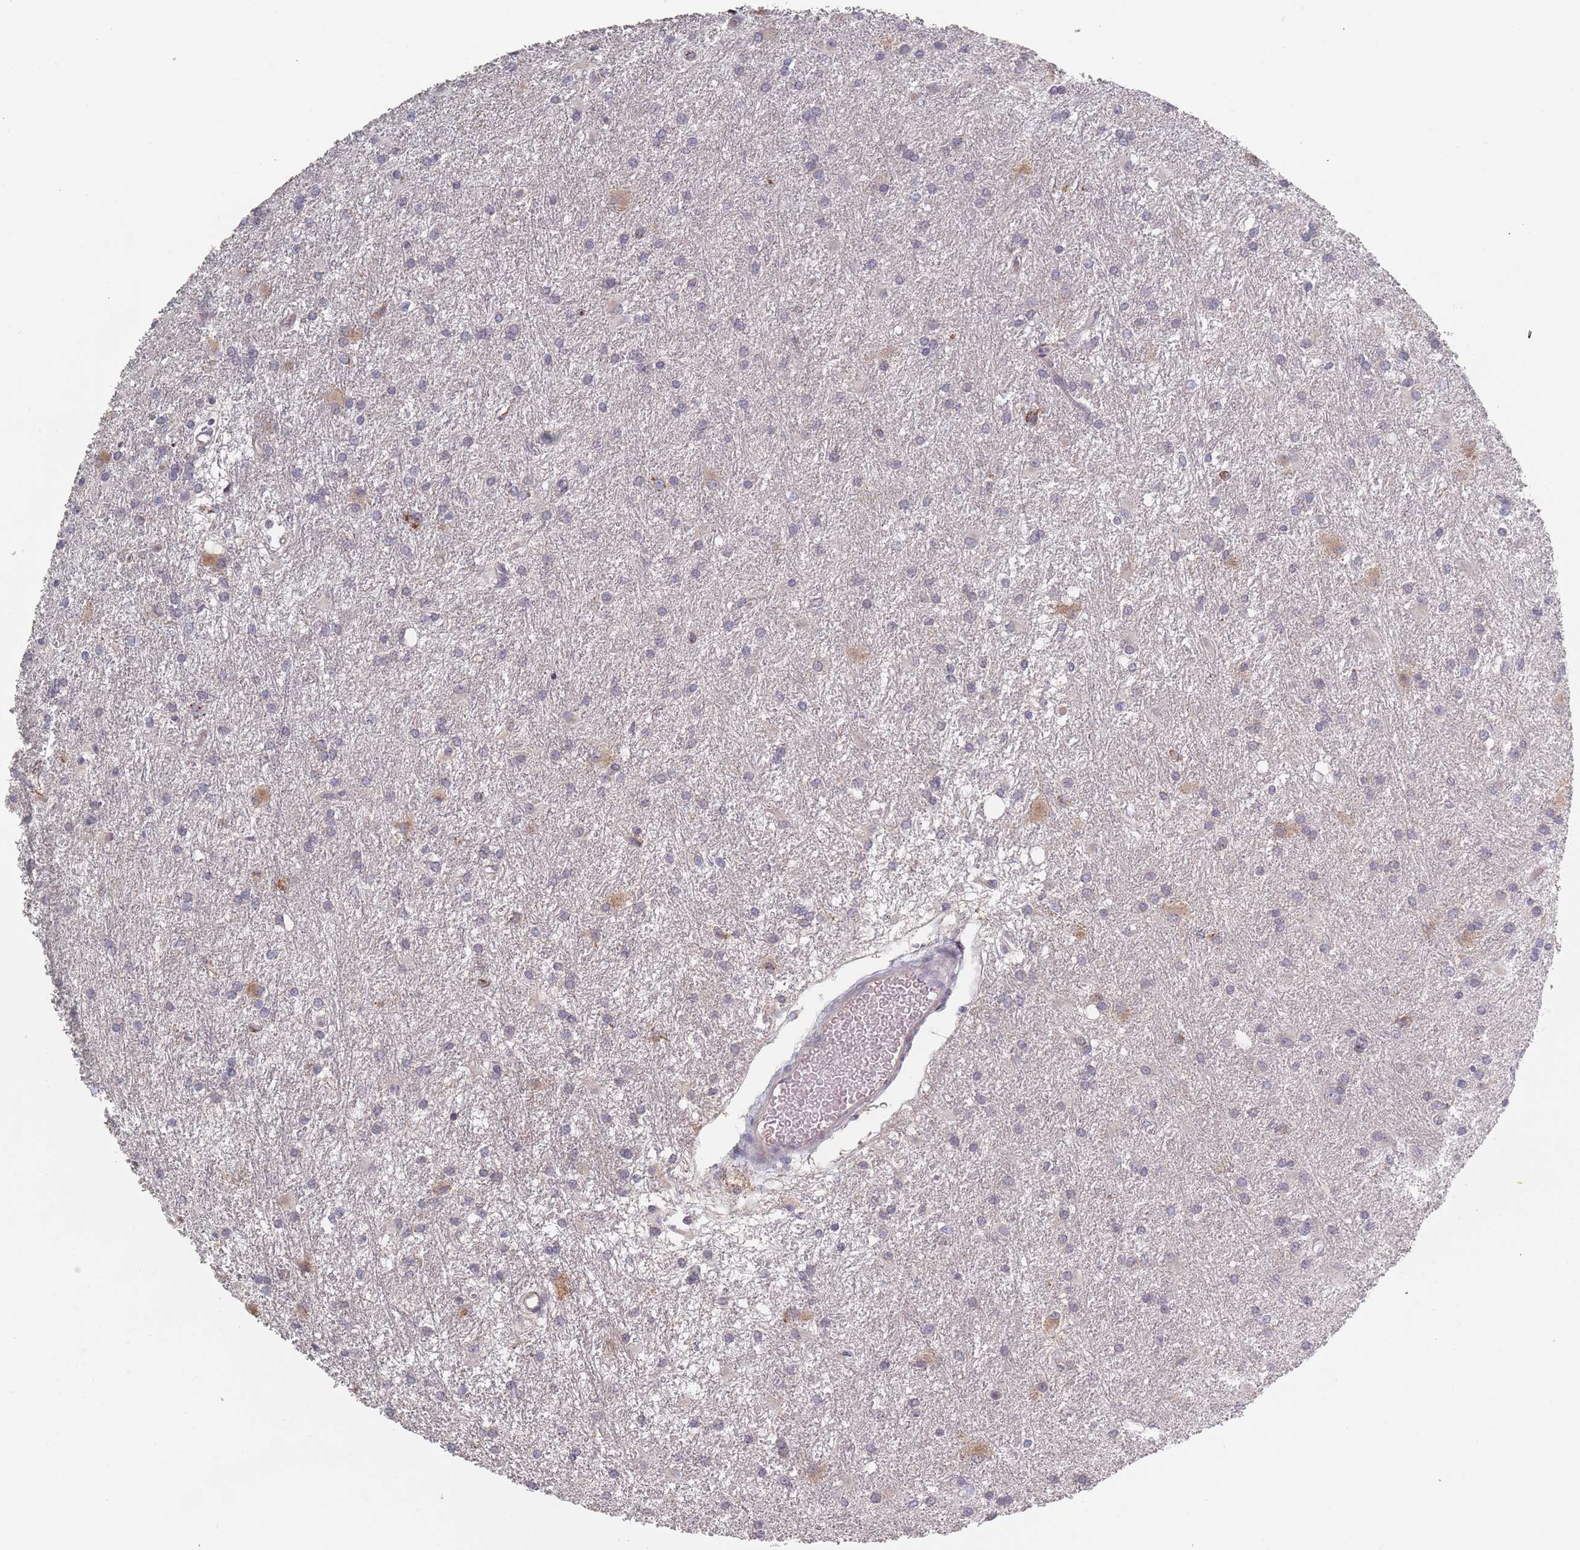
{"staining": {"intensity": "weak", "quantity": "<25%", "location": "cytoplasmic/membranous"}, "tissue": "glioma", "cell_type": "Tumor cells", "image_type": "cancer", "snomed": [{"axis": "morphology", "description": "Glioma, malignant, High grade"}, {"axis": "topography", "description": "Brain"}], "caption": "Protein analysis of malignant high-grade glioma exhibits no significant expression in tumor cells.", "gene": "ADAL", "patient": {"sex": "female", "age": 50}}